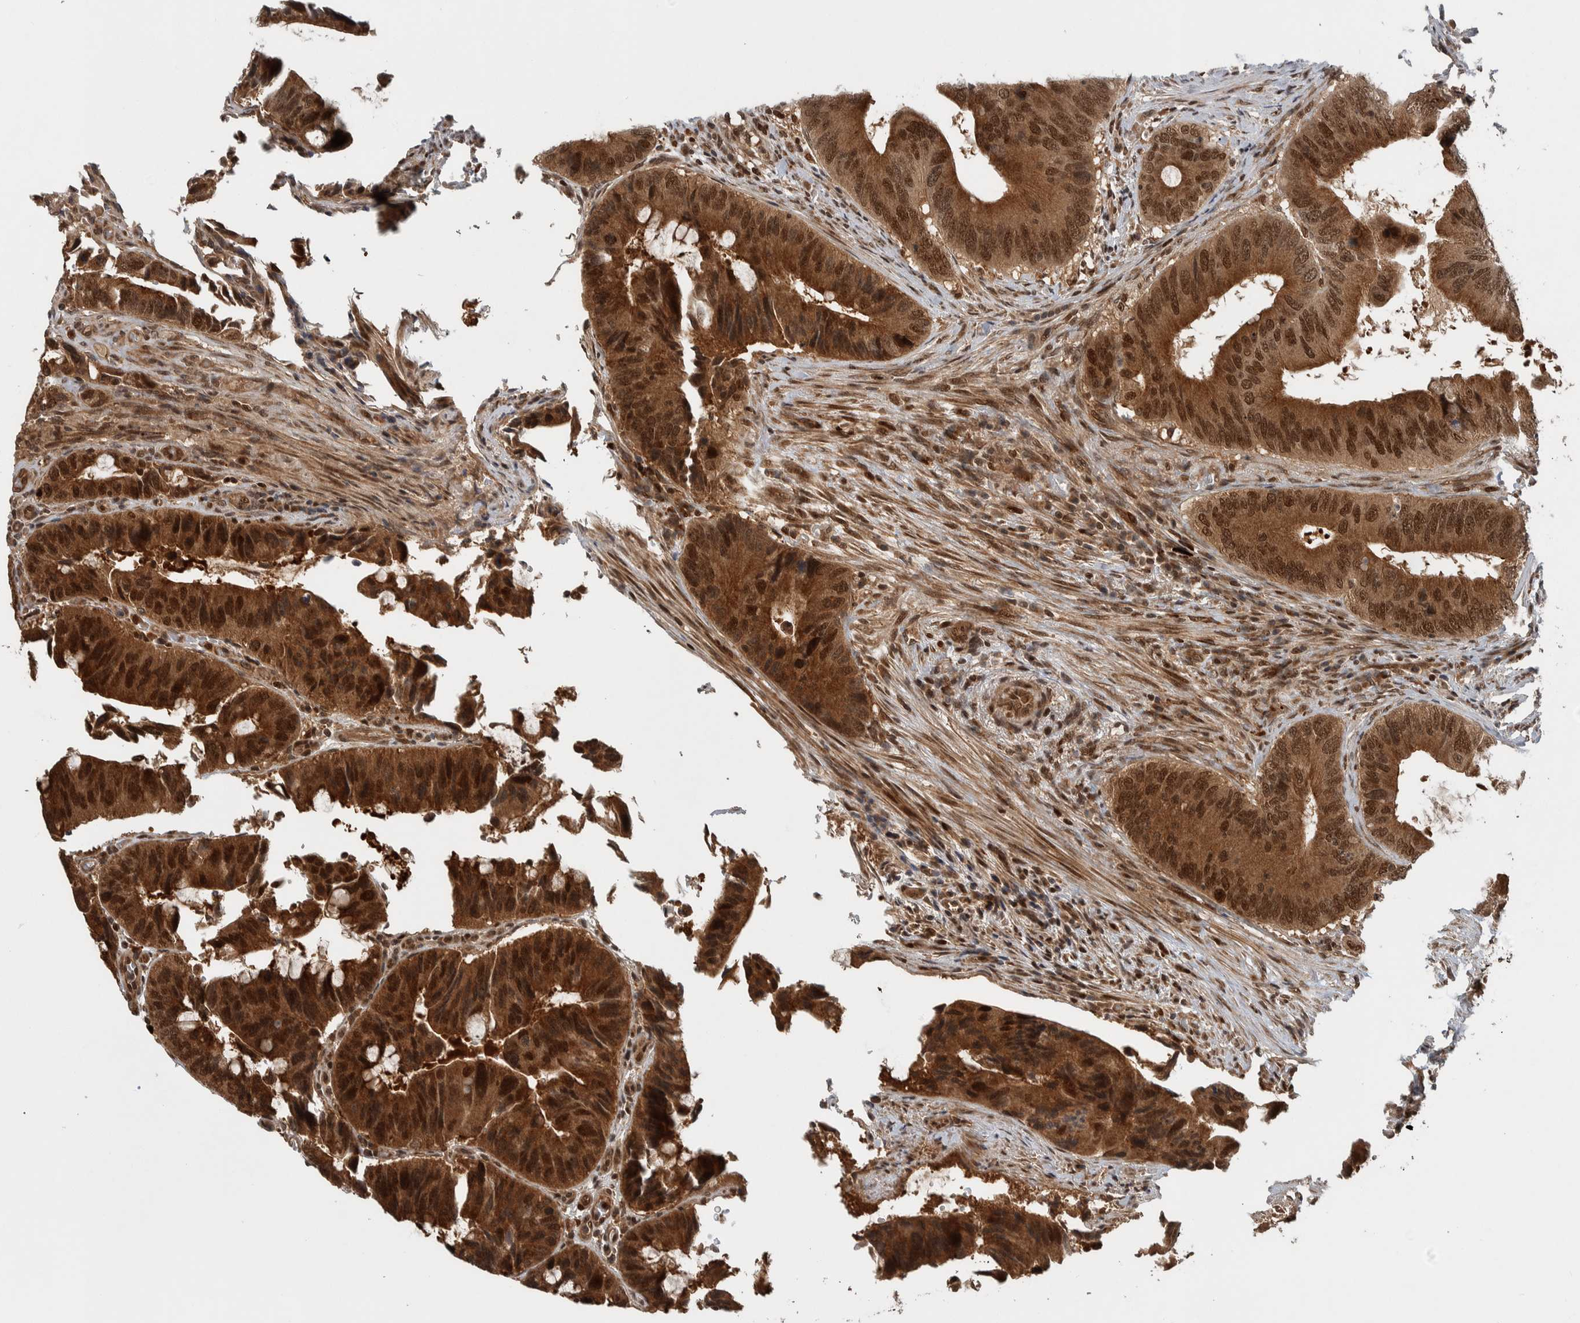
{"staining": {"intensity": "strong", "quantity": ">75%", "location": "cytoplasmic/membranous,nuclear"}, "tissue": "colorectal cancer", "cell_type": "Tumor cells", "image_type": "cancer", "snomed": [{"axis": "morphology", "description": "Adenocarcinoma, NOS"}, {"axis": "topography", "description": "Colon"}], "caption": "Colorectal adenocarcinoma stained with IHC reveals strong cytoplasmic/membranous and nuclear staining in about >75% of tumor cells.", "gene": "RPS6KA4", "patient": {"sex": "male", "age": 71}}